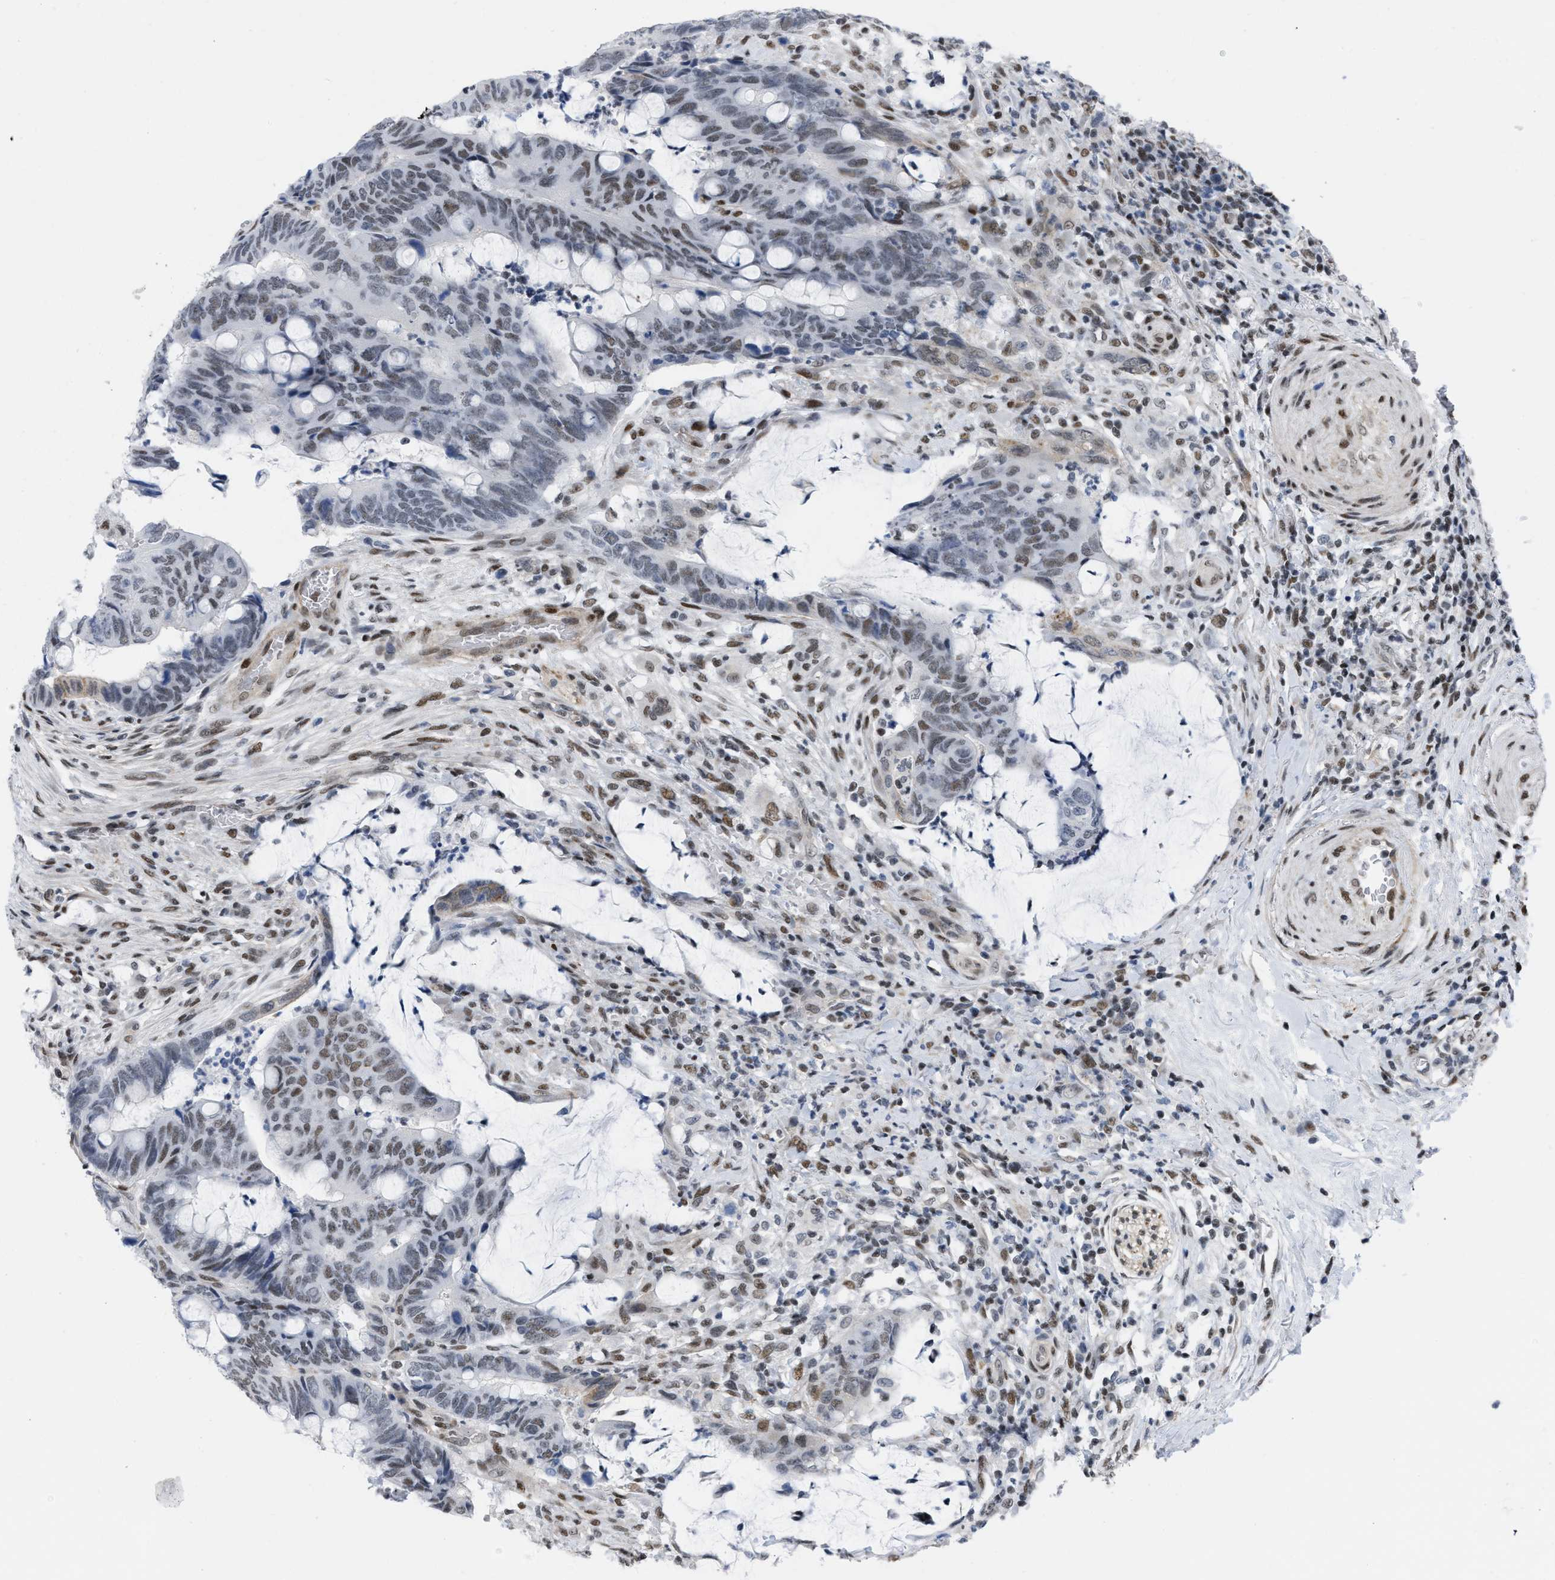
{"staining": {"intensity": "weak", "quantity": ">75%", "location": "nuclear"}, "tissue": "colorectal cancer", "cell_type": "Tumor cells", "image_type": "cancer", "snomed": [{"axis": "morphology", "description": "Normal tissue, NOS"}, {"axis": "morphology", "description": "Adenocarcinoma, NOS"}, {"axis": "topography", "description": "Rectum"}, {"axis": "topography", "description": "Peripheral nerve tissue"}], "caption": "DAB immunohistochemical staining of colorectal adenocarcinoma shows weak nuclear protein staining in approximately >75% of tumor cells.", "gene": "MIER1", "patient": {"sex": "male", "age": 92}}